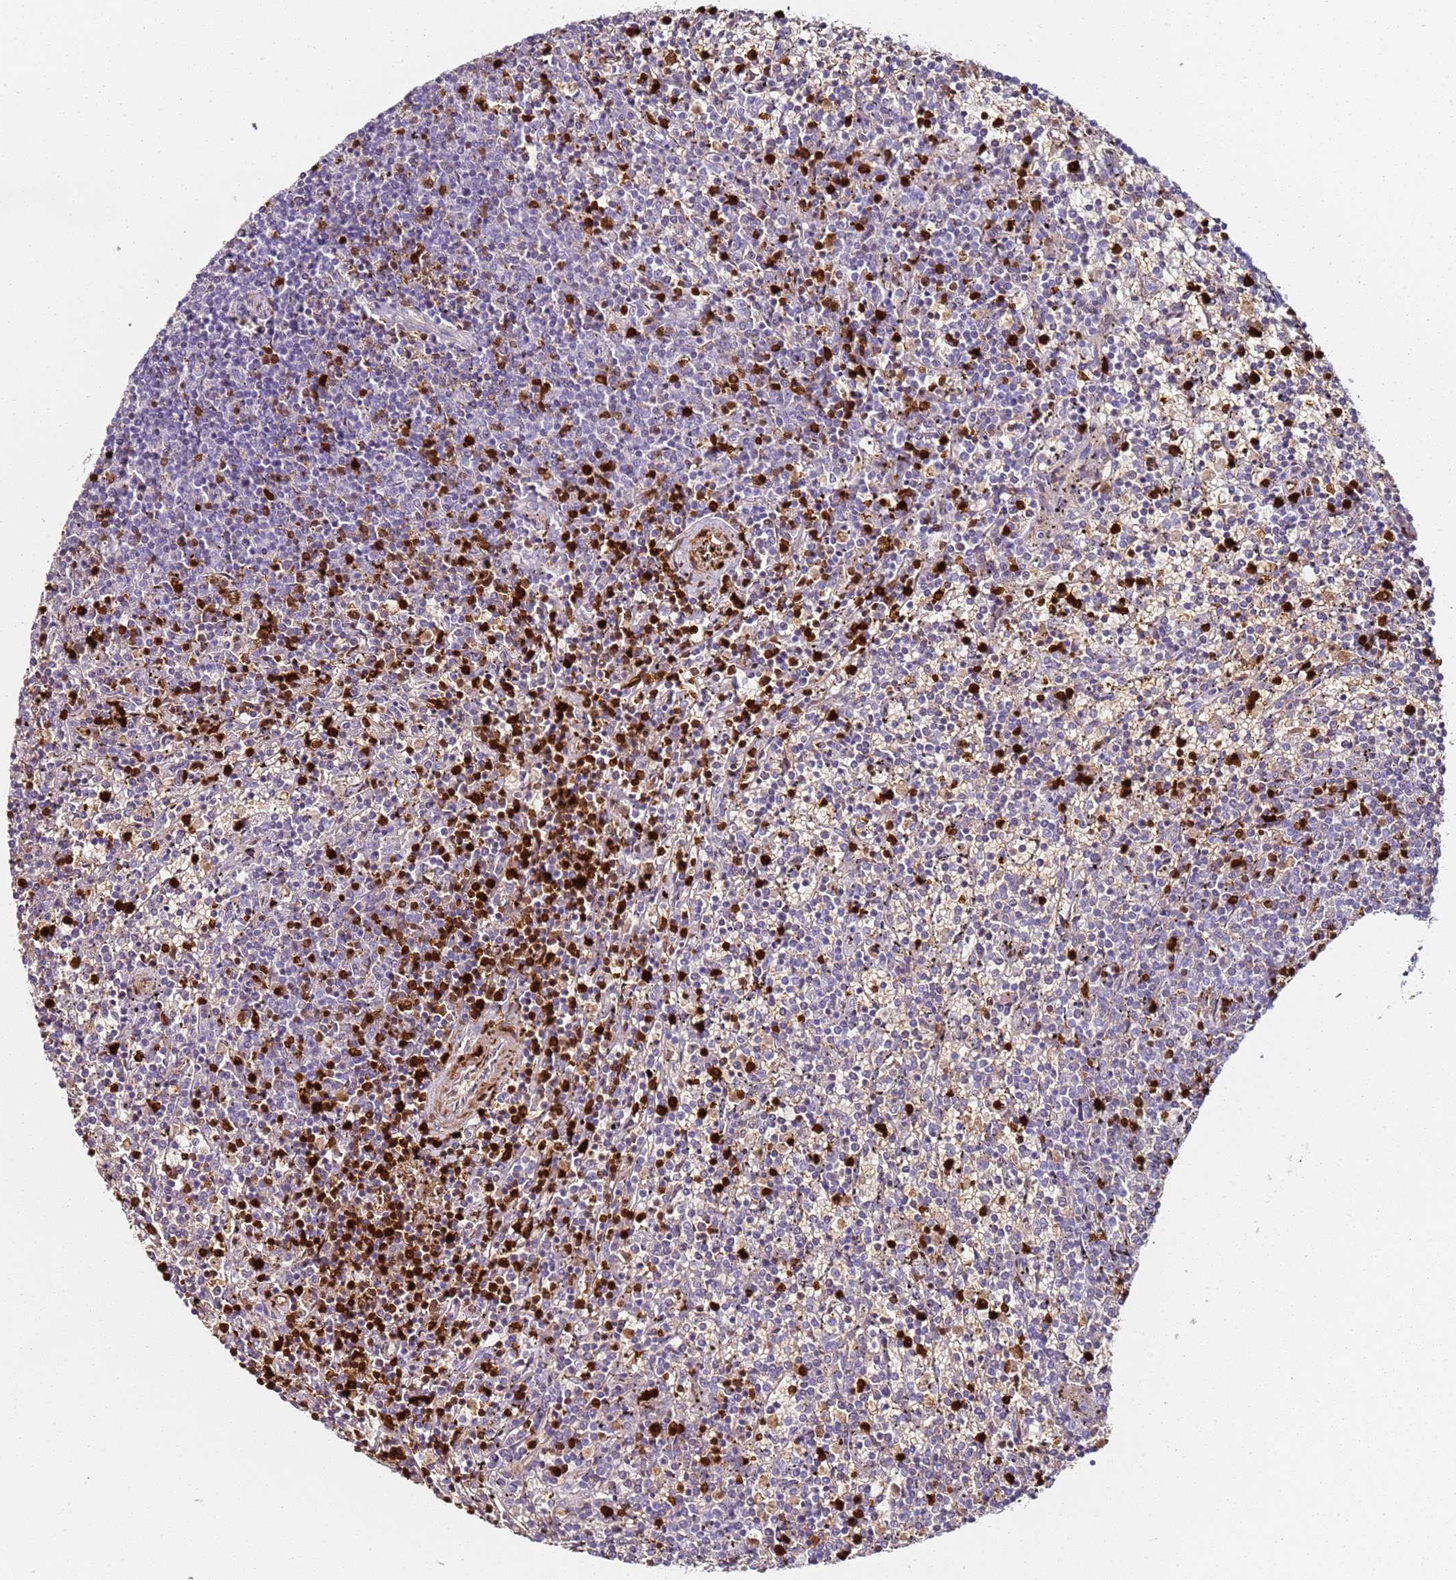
{"staining": {"intensity": "negative", "quantity": "none", "location": "none"}, "tissue": "lymphoma", "cell_type": "Tumor cells", "image_type": "cancer", "snomed": [{"axis": "morphology", "description": "Malignant lymphoma, non-Hodgkin's type, Low grade"}, {"axis": "topography", "description": "Spleen"}], "caption": "Tumor cells show no significant protein expression in lymphoma. (Stains: DAB (3,3'-diaminobenzidine) immunohistochemistry (IHC) with hematoxylin counter stain, Microscopy: brightfield microscopy at high magnification).", "gene": "S100A4", "patient": {"sex": "female", "age": 50}}